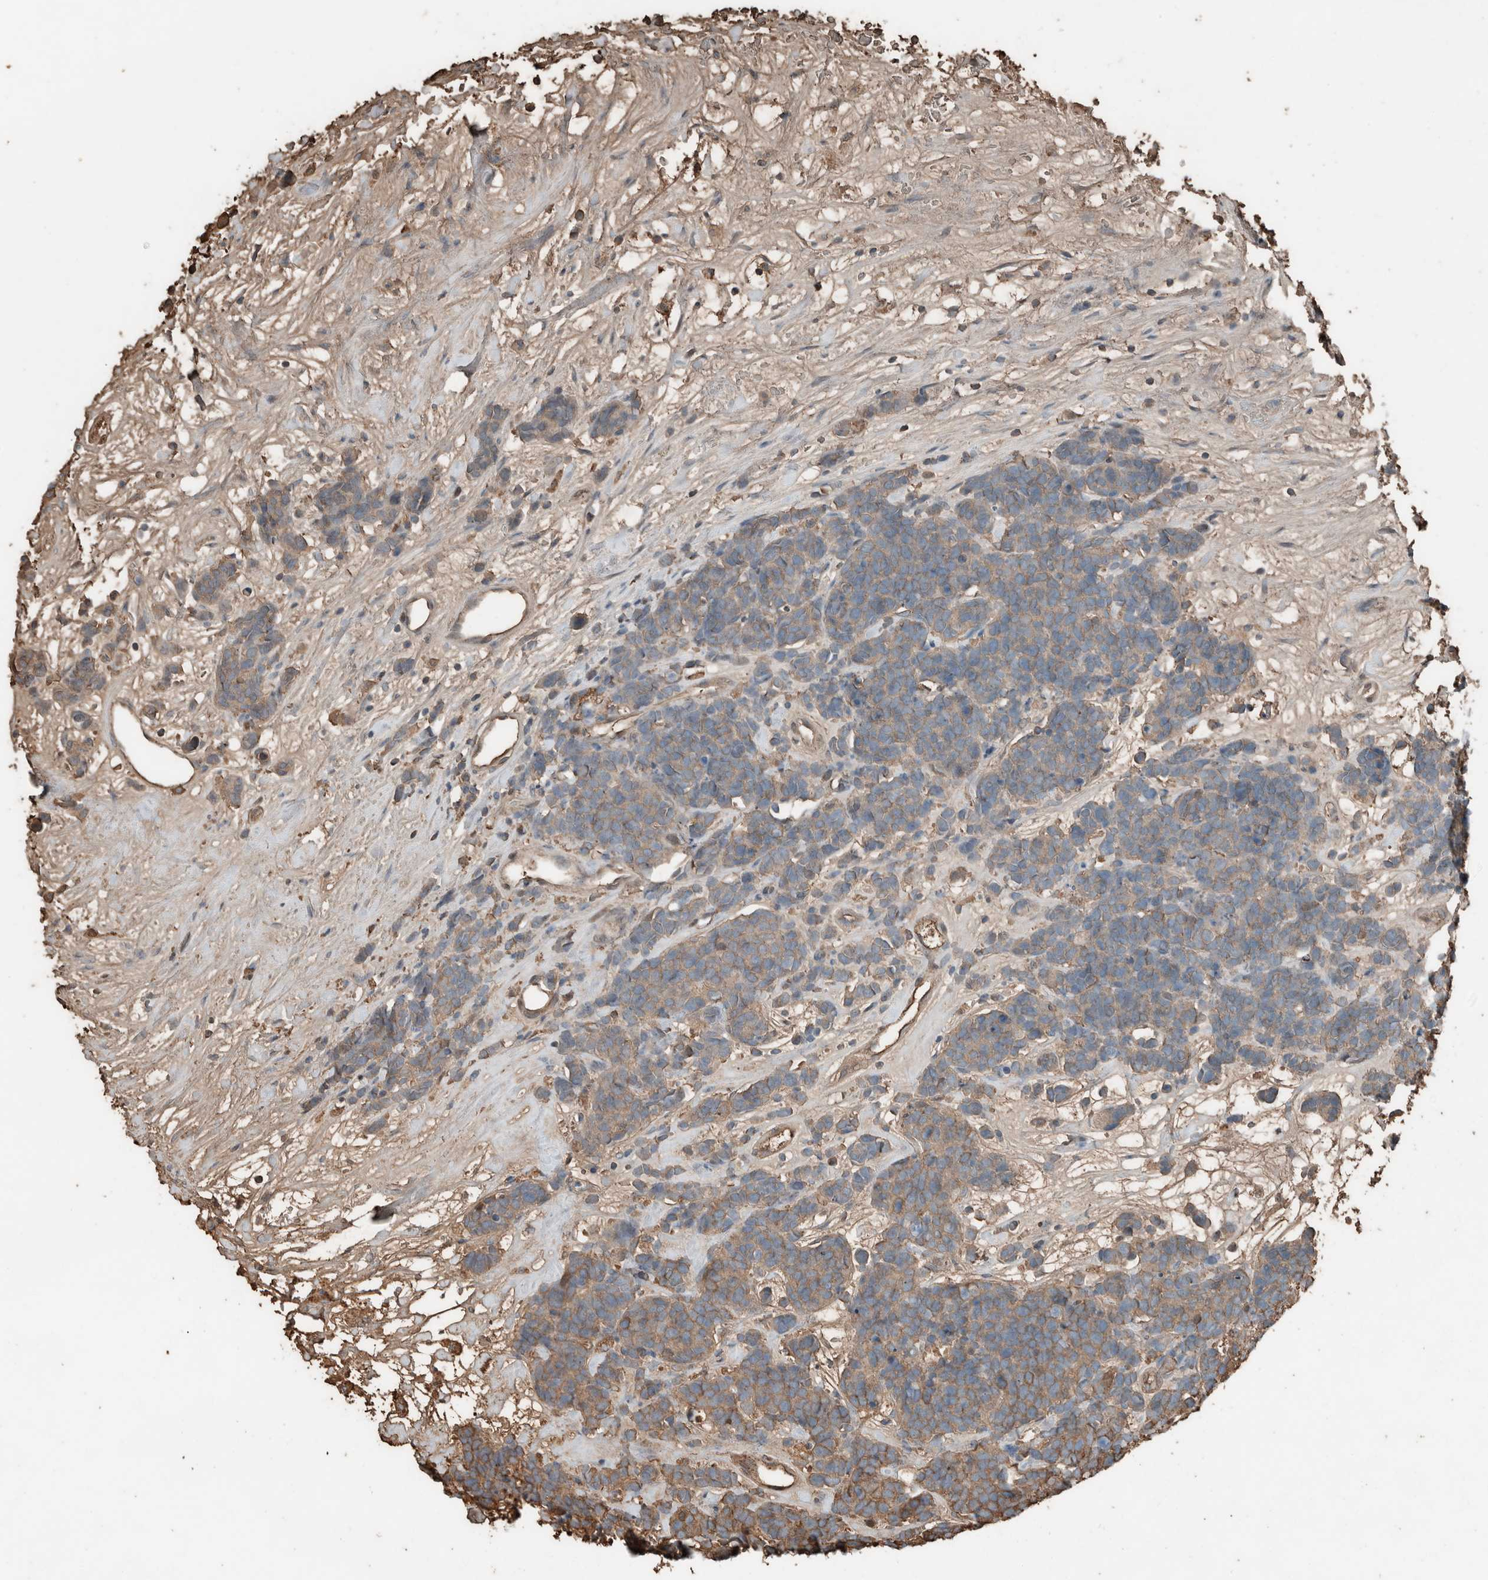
{"staining": {"intensity": "weak", "quantity": ">75%", "location": "cytoplasmic/membranous"}, "tissue": "carcinoid", "cell_type": "Tumor cells", "image_type": "cancer", "snomed": [{"axis": "morphology", "description": "Carcinoma, NOS"}, {"axis": "morphology", "description": "Carcinoid, malignant, NOS"}, {"axis": "topography", "description": "Urinary bladder"}], "caption": "Weak cytoplasmic/membranous protein positivity is appreciated in about >75% of tumor cells in malignant carcinoid. The protein is shown in brown color, while the nuclei are stained blue.", "gene": "USP34", "patient": {"sex": "male", "age": 57}}